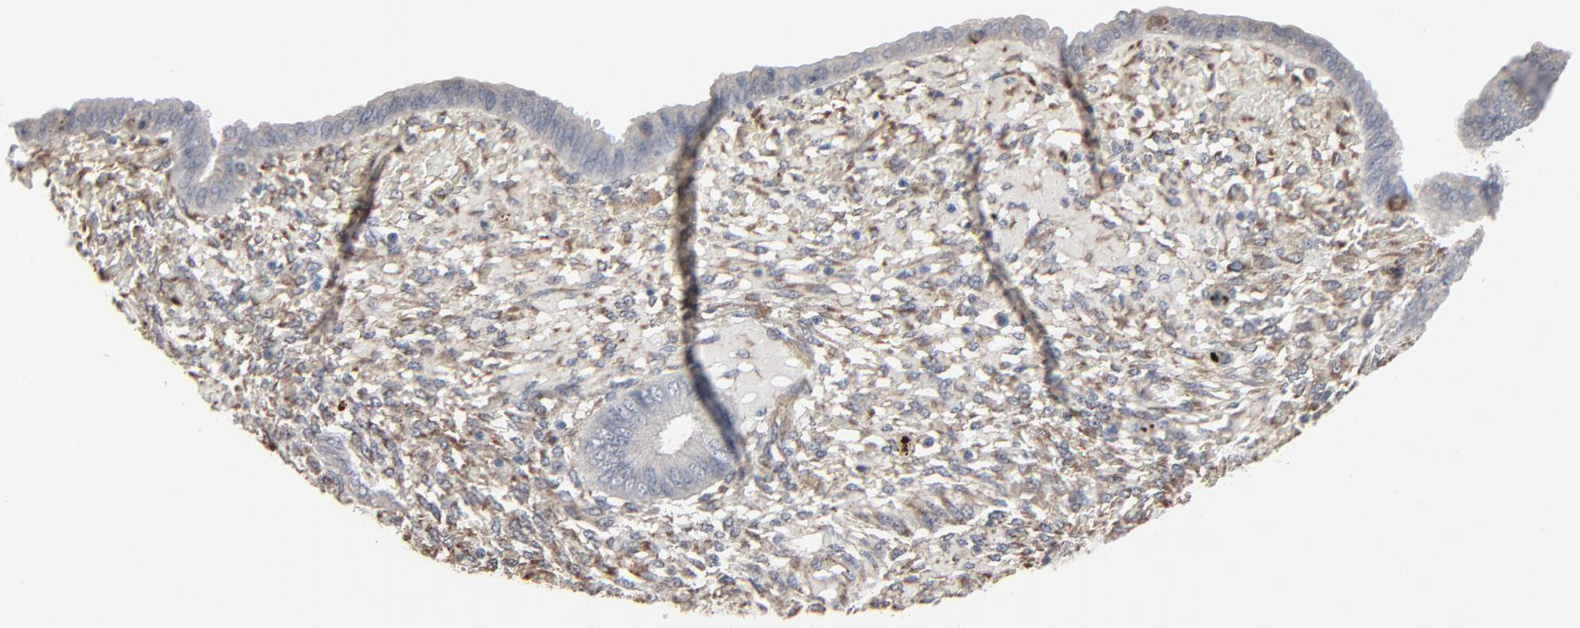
{"staining": {"intensity": "moderate", "quantity": ">75%", "location": "cytoplasmic/membranous"}, "tissue": "endometrium", "cell_type": "Cells in endometrial stroma", "image_type": "normal", "snomed": [{"axis": "morphology", "description": "Normal tissue, NOS"}, {"axis": "topography", "description": "Endometrium"}], "caption": "DAB immunohistochemical staining of unremarkable human endometrium demonstrates moderate cytoplasmic/membranous protein expression in approximately >75% of cells in endometrial stroma.", "gene": "CTNND1", "patient": {"sex": "female", "age": 42}}